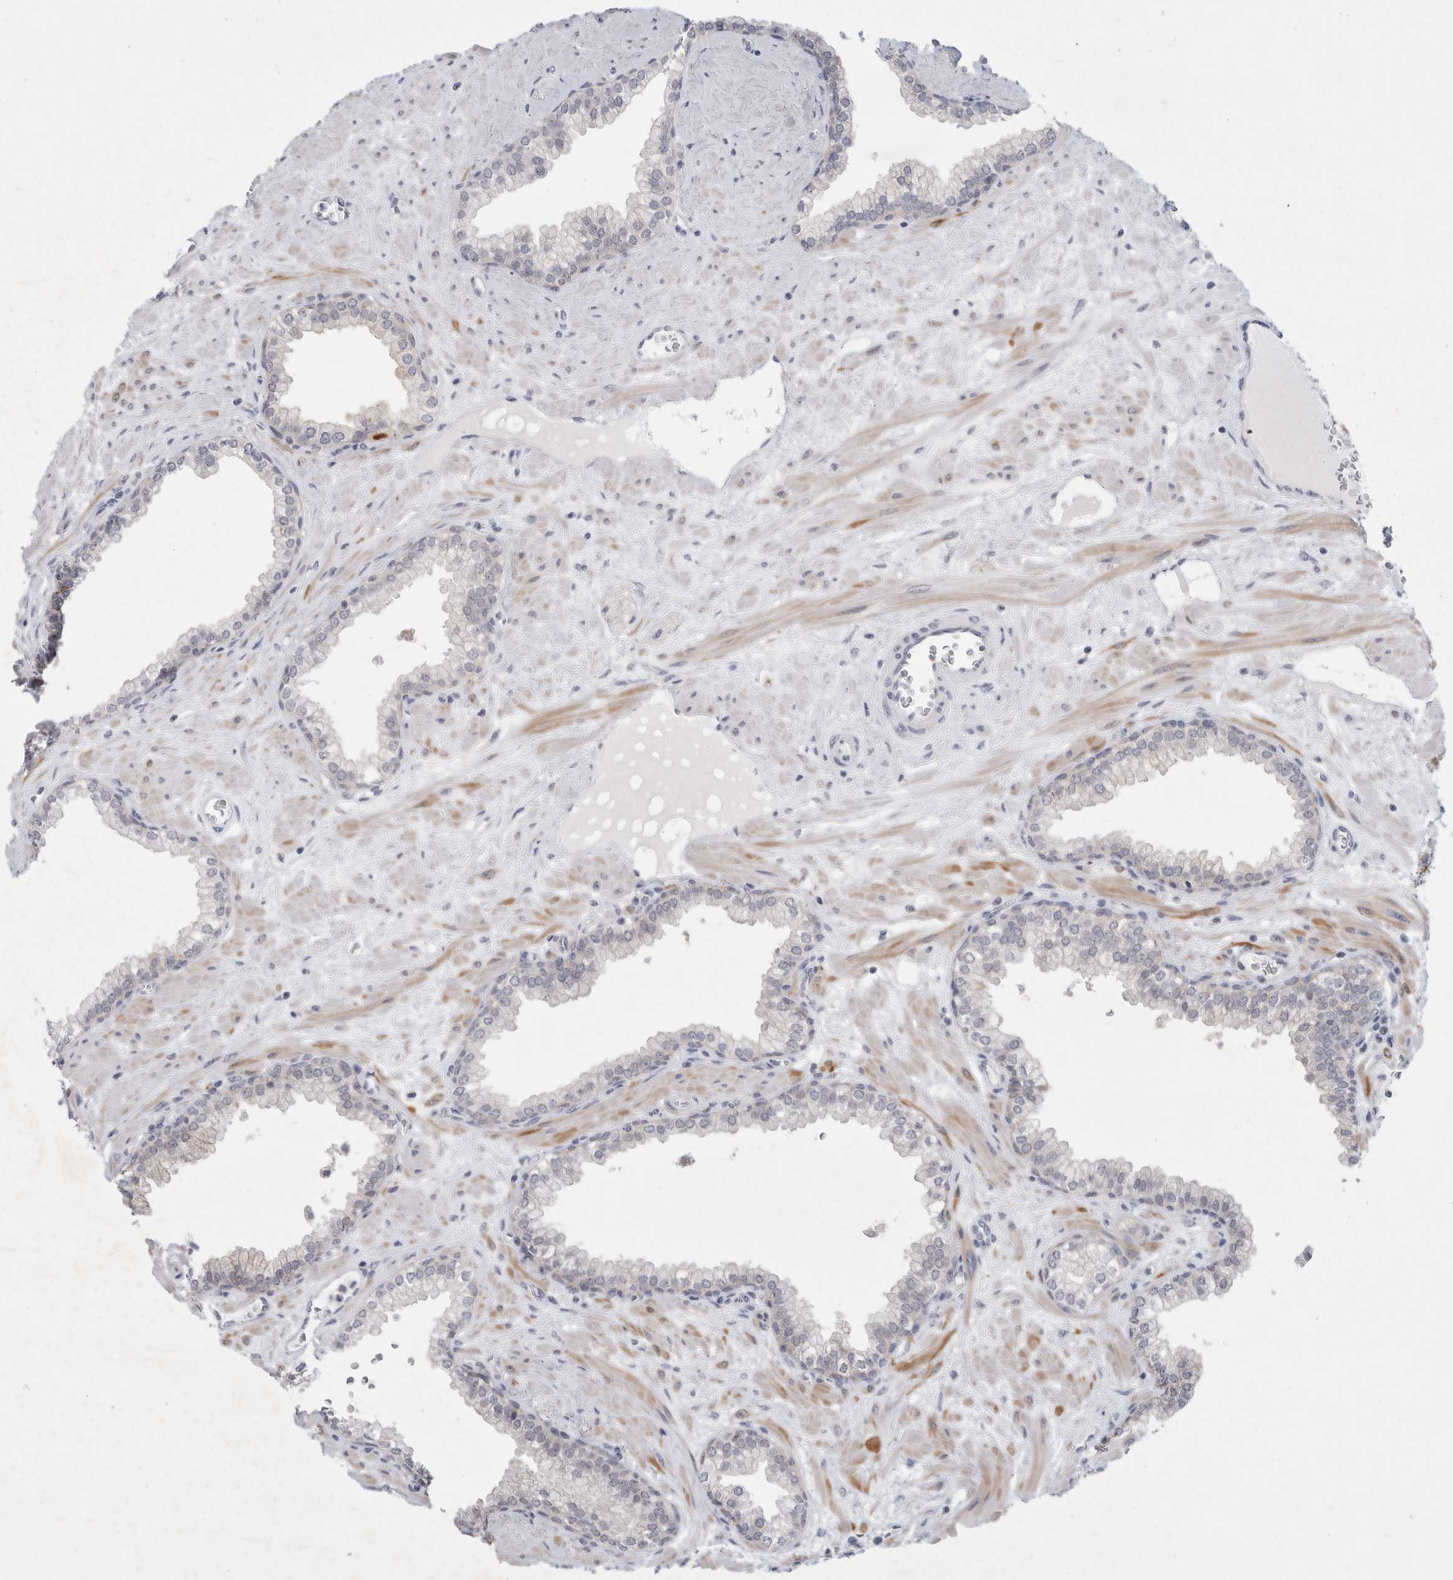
{"staining": {"intensity": "strong", "quantity": "25%-75%", "location": "cytoplasmic/membranous"}, "tissue": "prostate", "cell_type": "Glandular cells", "image_type": "normal", "snomed": [{"axis": "morphology", "description": "Normal tissue, NOS"}, {"axis": "morphology", "description": "Urothelial carcinoma, Low grade"}, {"axis": "topography", "description": "Urinary bladder"}, {"axis": "topography", "description": "Prostate"}], "caption": "High-magnification brightfield microscopy of benign prostate stained with DAB (3,3'-diaminobenzidine) (brown) and counterstained with hematoxylin (blue). glandular cells exhibit strong cytoplasmic/membranous expression is identified in about25%-75% of cells.", "gene": "NIPA1", "patient": {"sex": "male", "age": 60}}